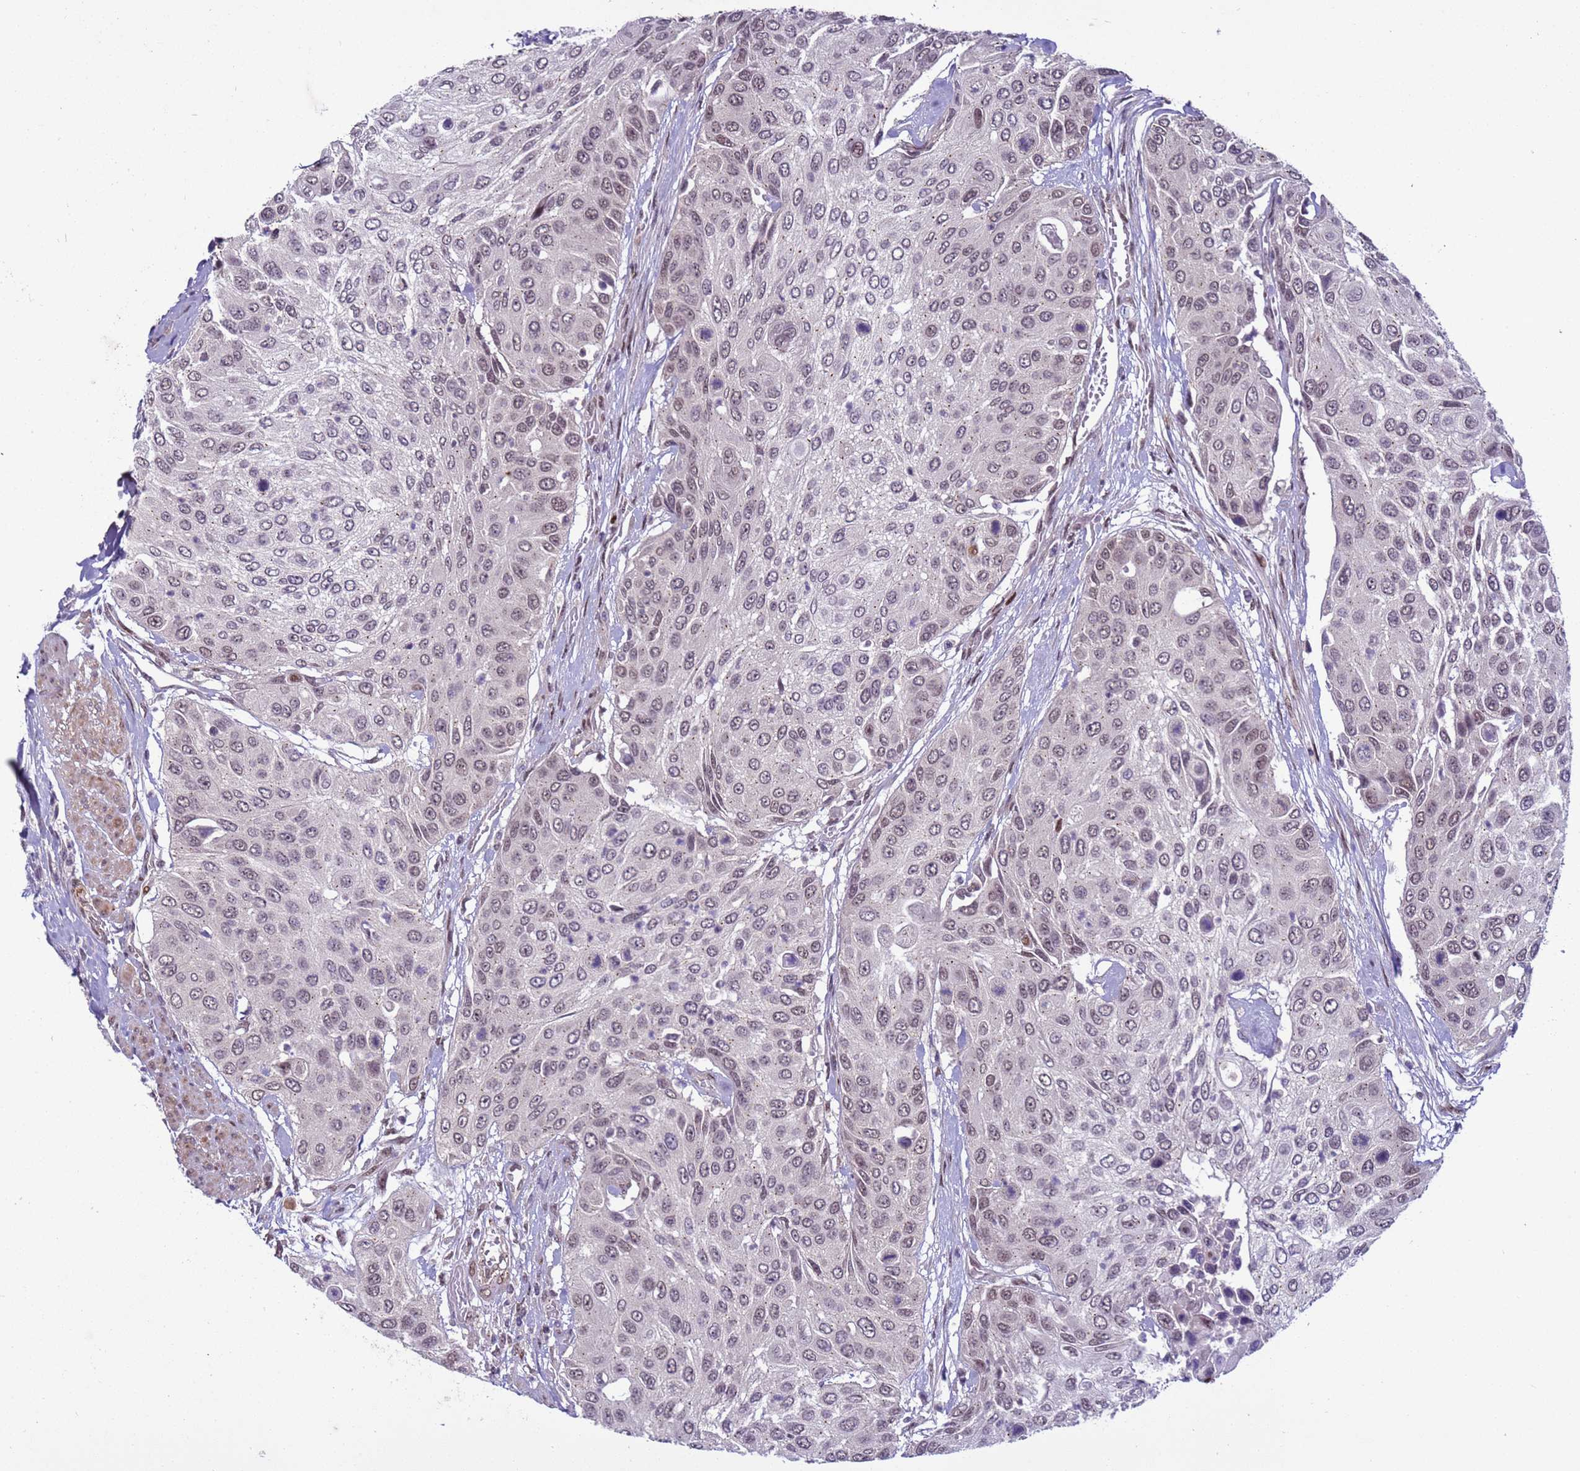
{"staining": {"intensity": "negative", "quantity": "none", "location": "none"}, "tissue": "urothelial cancer", "cell_type": "Tumor cells", "image_type": "cancer", "snomed": [{"axis": "morphology", "description": "Urothelial carcinoma, High grade"}, {"axis": "topography", "description": "Urinary bladder"}], "caption": "Tumor cells are negative for brown protein staining in urothelial cancer. (DAB IHC visualized using brightfield microscopy, high magnification).", "gene": "SHC3", "patient": {"sex": "female", "age": 79}}